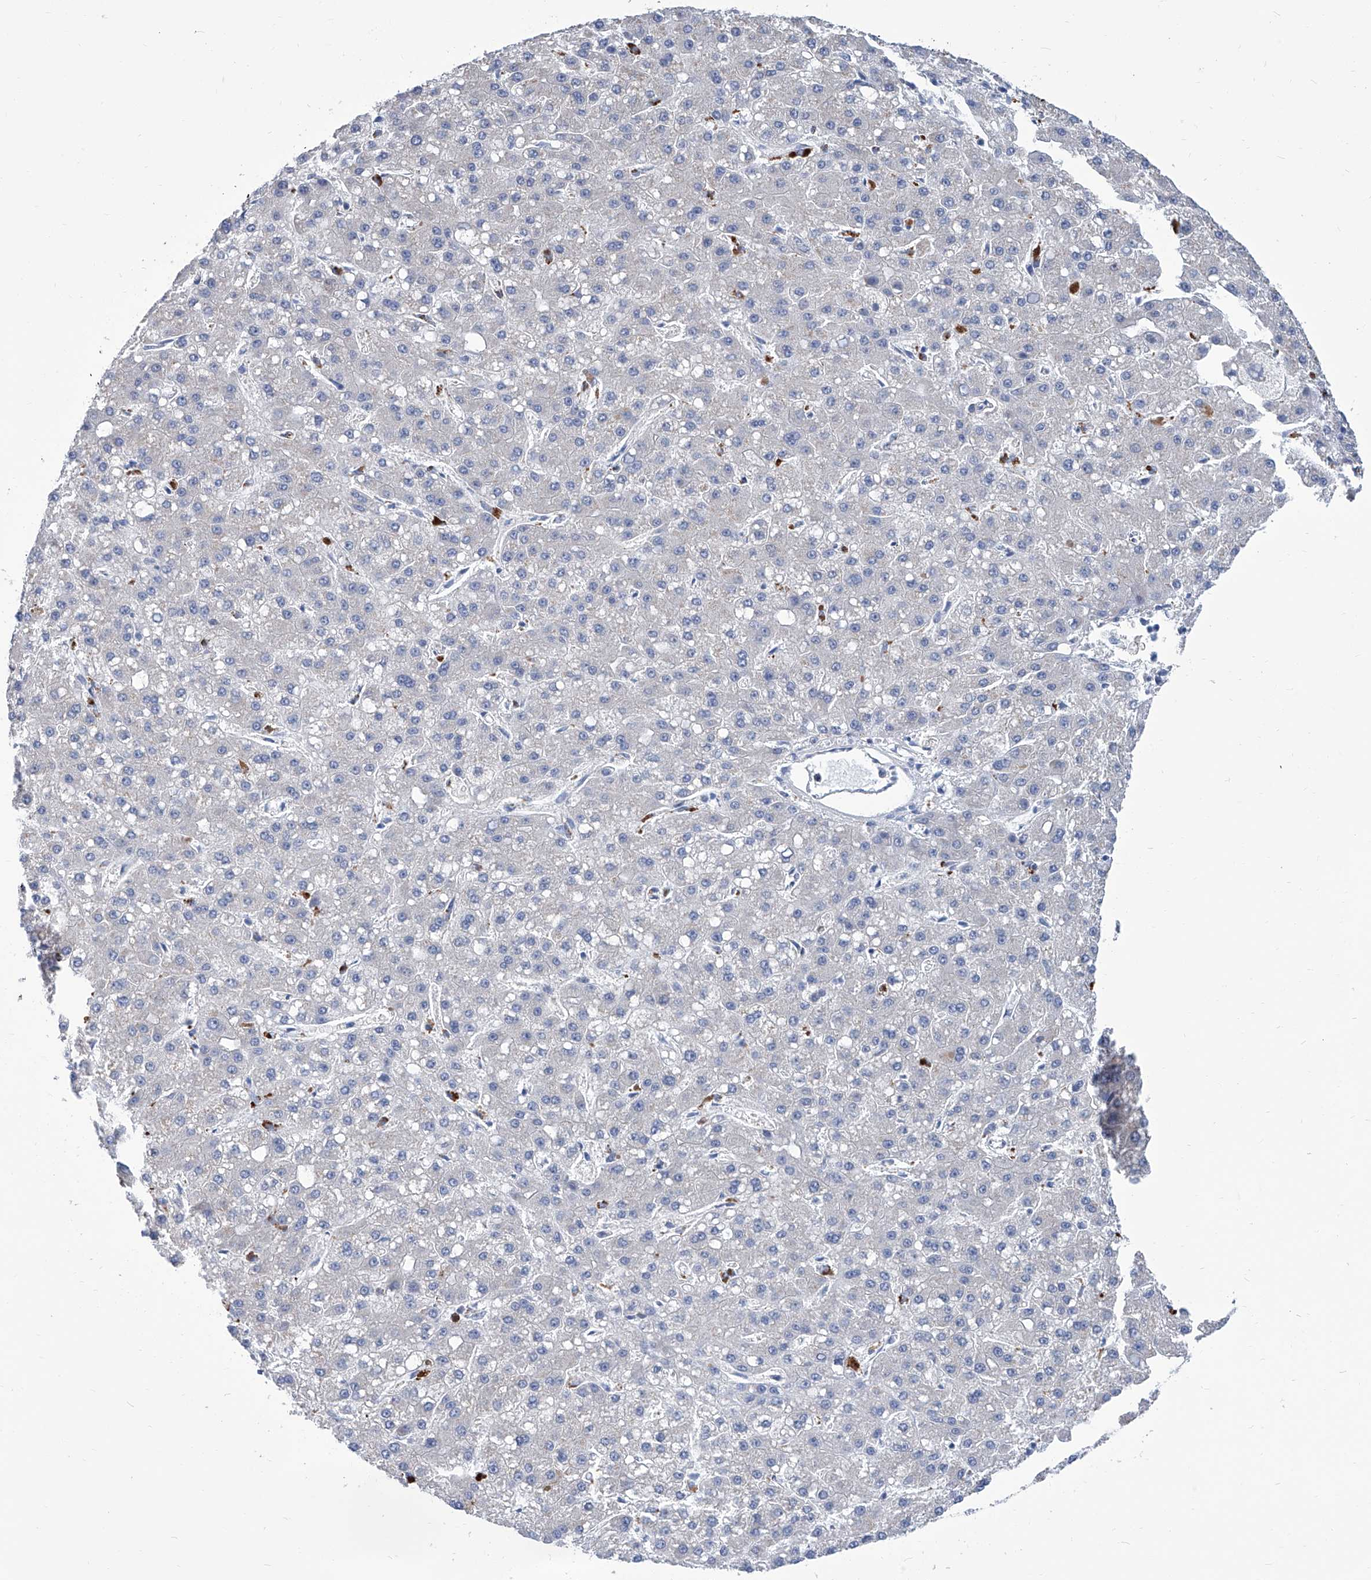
{"staining": {"intensity": "negative", "quantity": "none", "location": "none"}, "tissue": "liver cancer", "cell_type": "Tumor cells", "image_type": "cancer", "snomed": [{"axis": "morphology", "description": "Carcinoma, Hepatocellular, NOS"}, {"axis": "topography", "description": "Liver"}], "caption": "Tumor cells show no significant protein staining in liver hepatocellular carcinoma. (DAB immunohistochemistry with hematoxylin counter stain).", "gene": "IMPA2", "patient": {"sex": "male", "age": 67}}